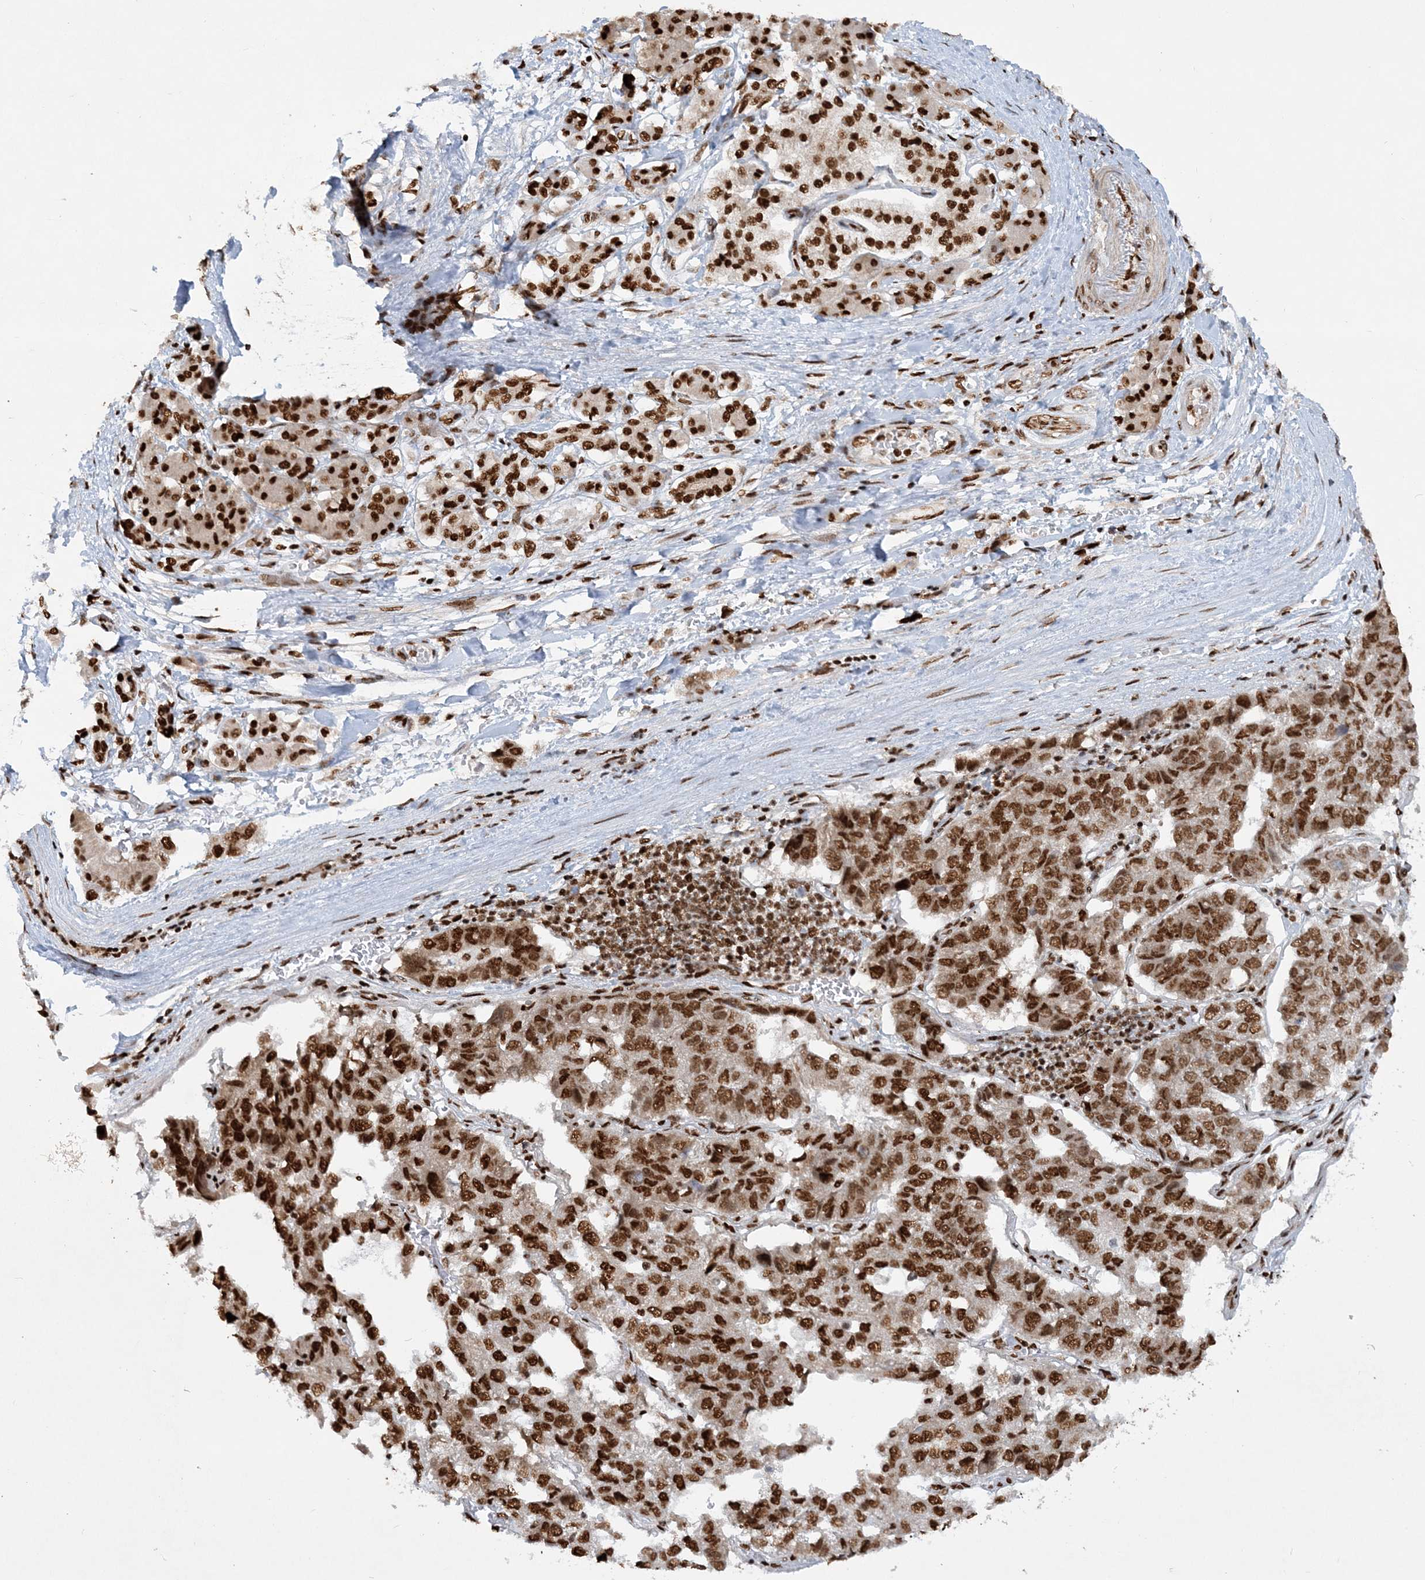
{"staining": {"intensity": "strong", "quantity": ">75%", "location": "nuclear"}, "tissue": "pancreatic cancer", "cell_type": "Tumor cells", "image_type": "cancer", "snomed": [{"axis": "morphology", "description": "Adenocarcinoma, NOS"}, {"axis": "topography", "description": "Pancreas"}], "caption": "This is a photomicrograph of IHC staining of adenocarcinoma (pancreatic), which shows strong staining in the nuclear of tumor cells.", "gene": "DELE1", "patient": {"sex": "female", "age": 61}}